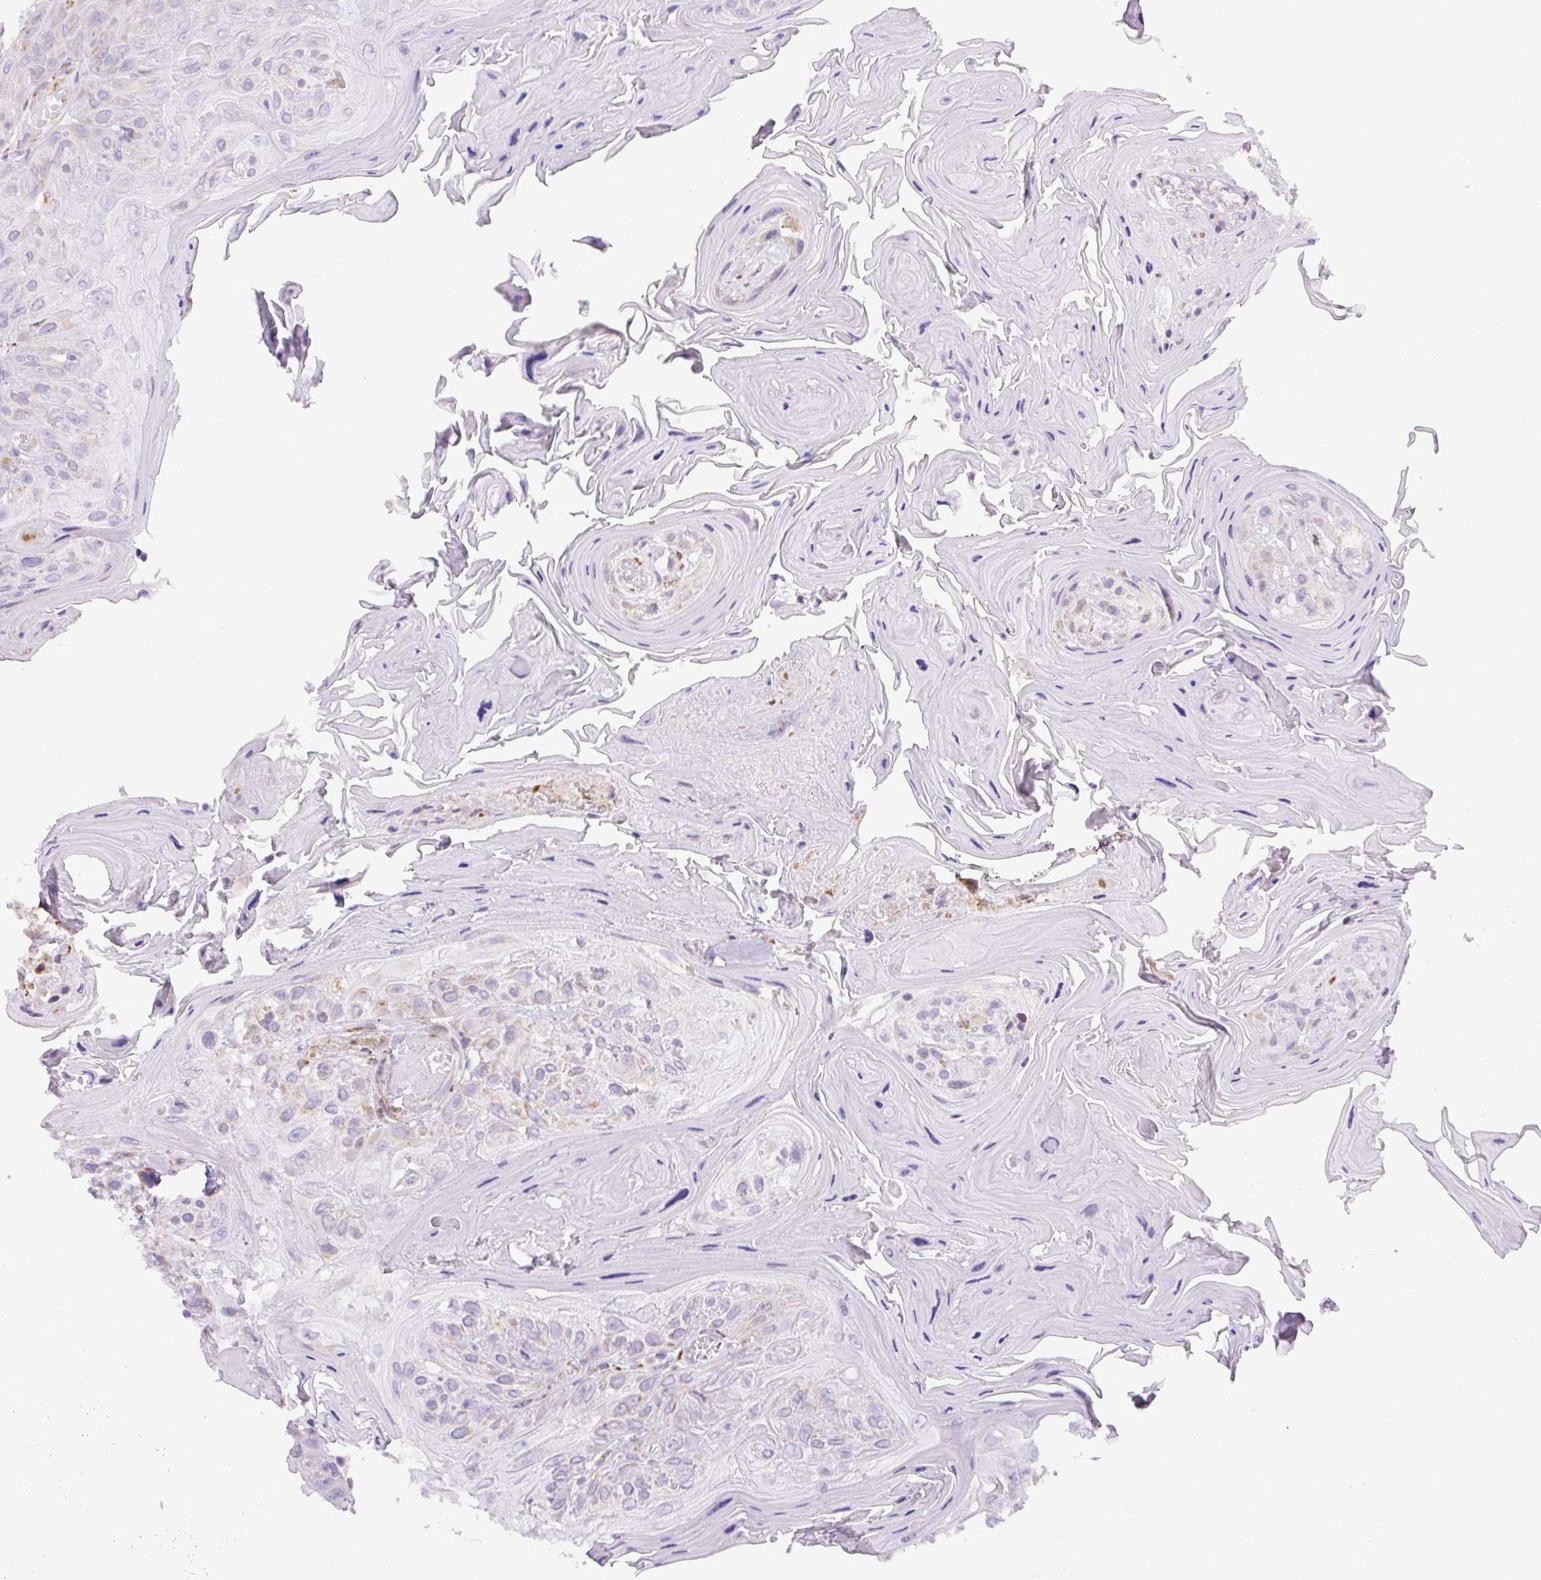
{"staining": {"intensity": "moderate", "quantity": "<25%", "location": "cytoplasmic/membranous"}, "tissue": "head and neck cancer", "cell_type": "Tumor cells", "image_type": "cancer", "snomed": [{"axis": "morphology", "description": "Squamous cell carcinoma, NOS"}, {"axis": "topography", "description": "Head-Neck"}], "caption": "A histopathology image of head and neck cancer stained for a protein shows moderate cytoplasmic/membranous brown staining in tumor cells.", "gene": "DDOST", "patient": {"sex": "female", "age": 59}}